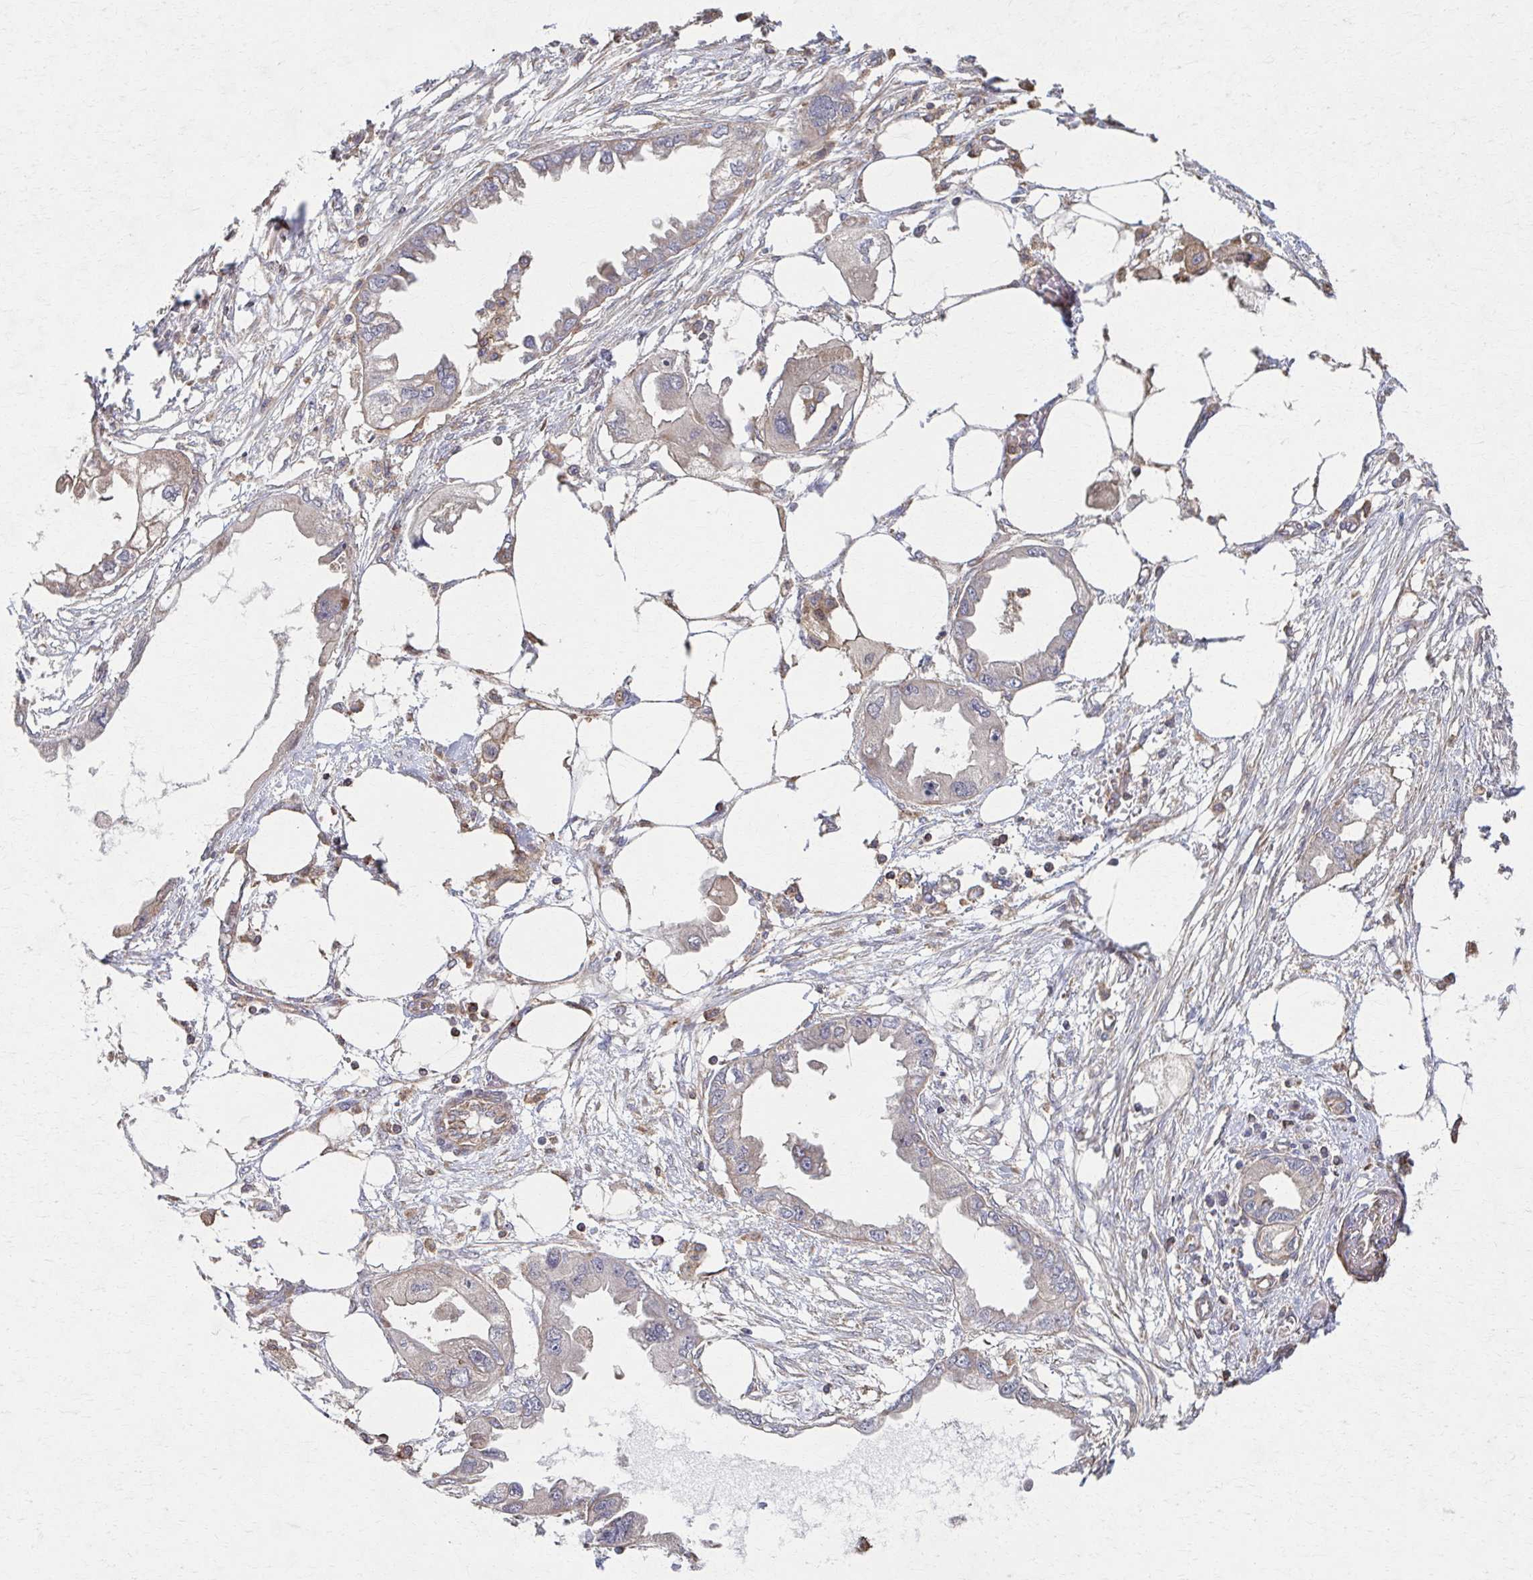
{"staining": {"intensity": "weak", "quantity": "<25%", "location": "cytoplasmic/membranous"}, "tissue": "endometrial cancer", "cell_type": "Tumor cells", "image_type": "cancer", "snomed": [{"axis": "morphology", "description": "Adenocarcinoma, NOS"}, {"axis": "morphology", "description": "Adenocarcinoma, metastatic, NOS"}, {"axis": "topography", "description": "Adipose tissue"}, {"axis": "topography", "description": "Endometrium"}], "caption": "This image is of endometrial metastatic adenocarcinoma stained with IHC to label a protein in brown with the nuclei are counter-stained blue. There is no staining in tumor cells.", "gene": "KLHL34", "patient": {"sex": "female", "age": 67}}